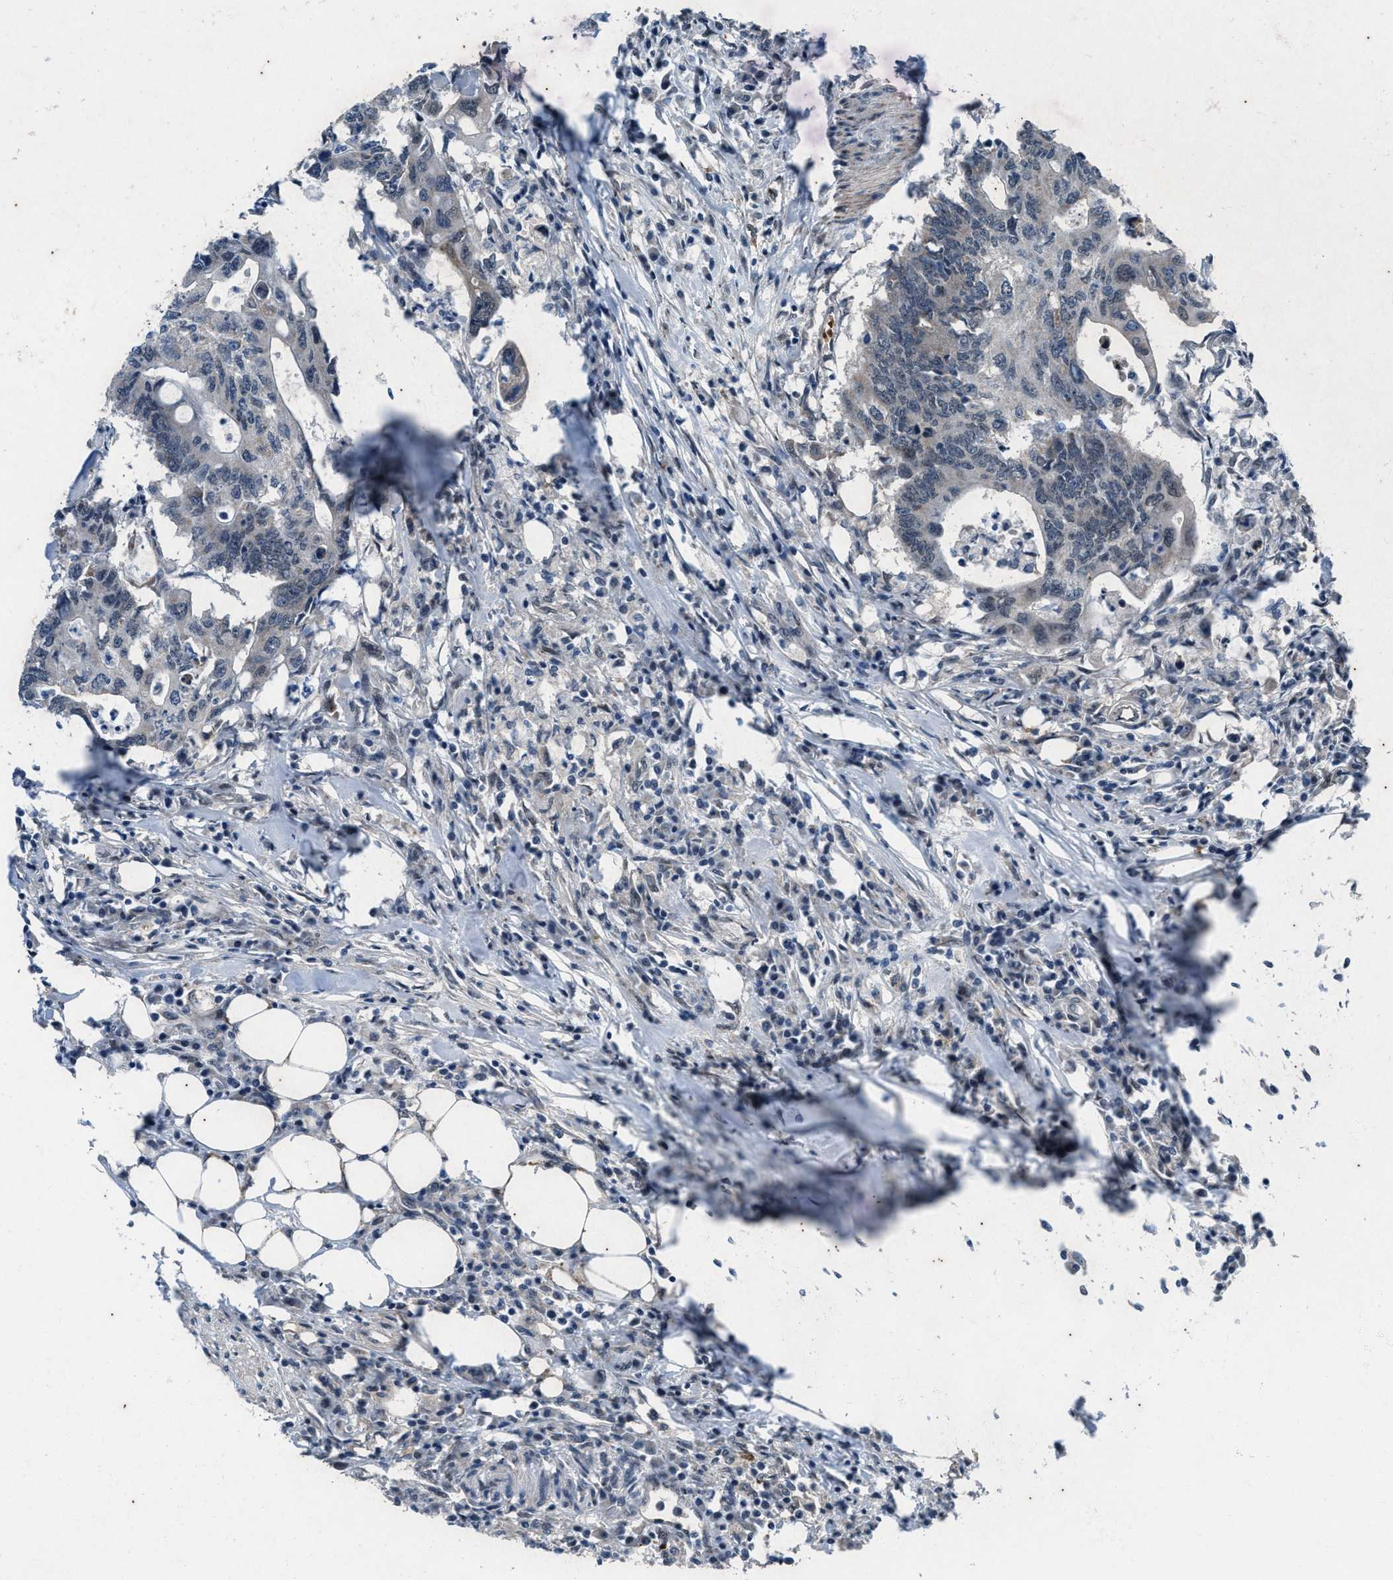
{"staining": {"intensity": "negative", "quantity": "none", "location": "none"}, "tissue": "colorectal cancer", "cell_type": "Tumor cells", "image_type": "cancer", "snomed": [{"axis": "morphology", "description": "Adenocarcinoma, NOS"}, {"axis": "topography", "description": "Colon"}], "caption": "Colorectal cancer stained for a protein using IHC exhibits no expression tumor cells.", "gene": "KIF24", "patient": {"sex": "male", "age": 71}}